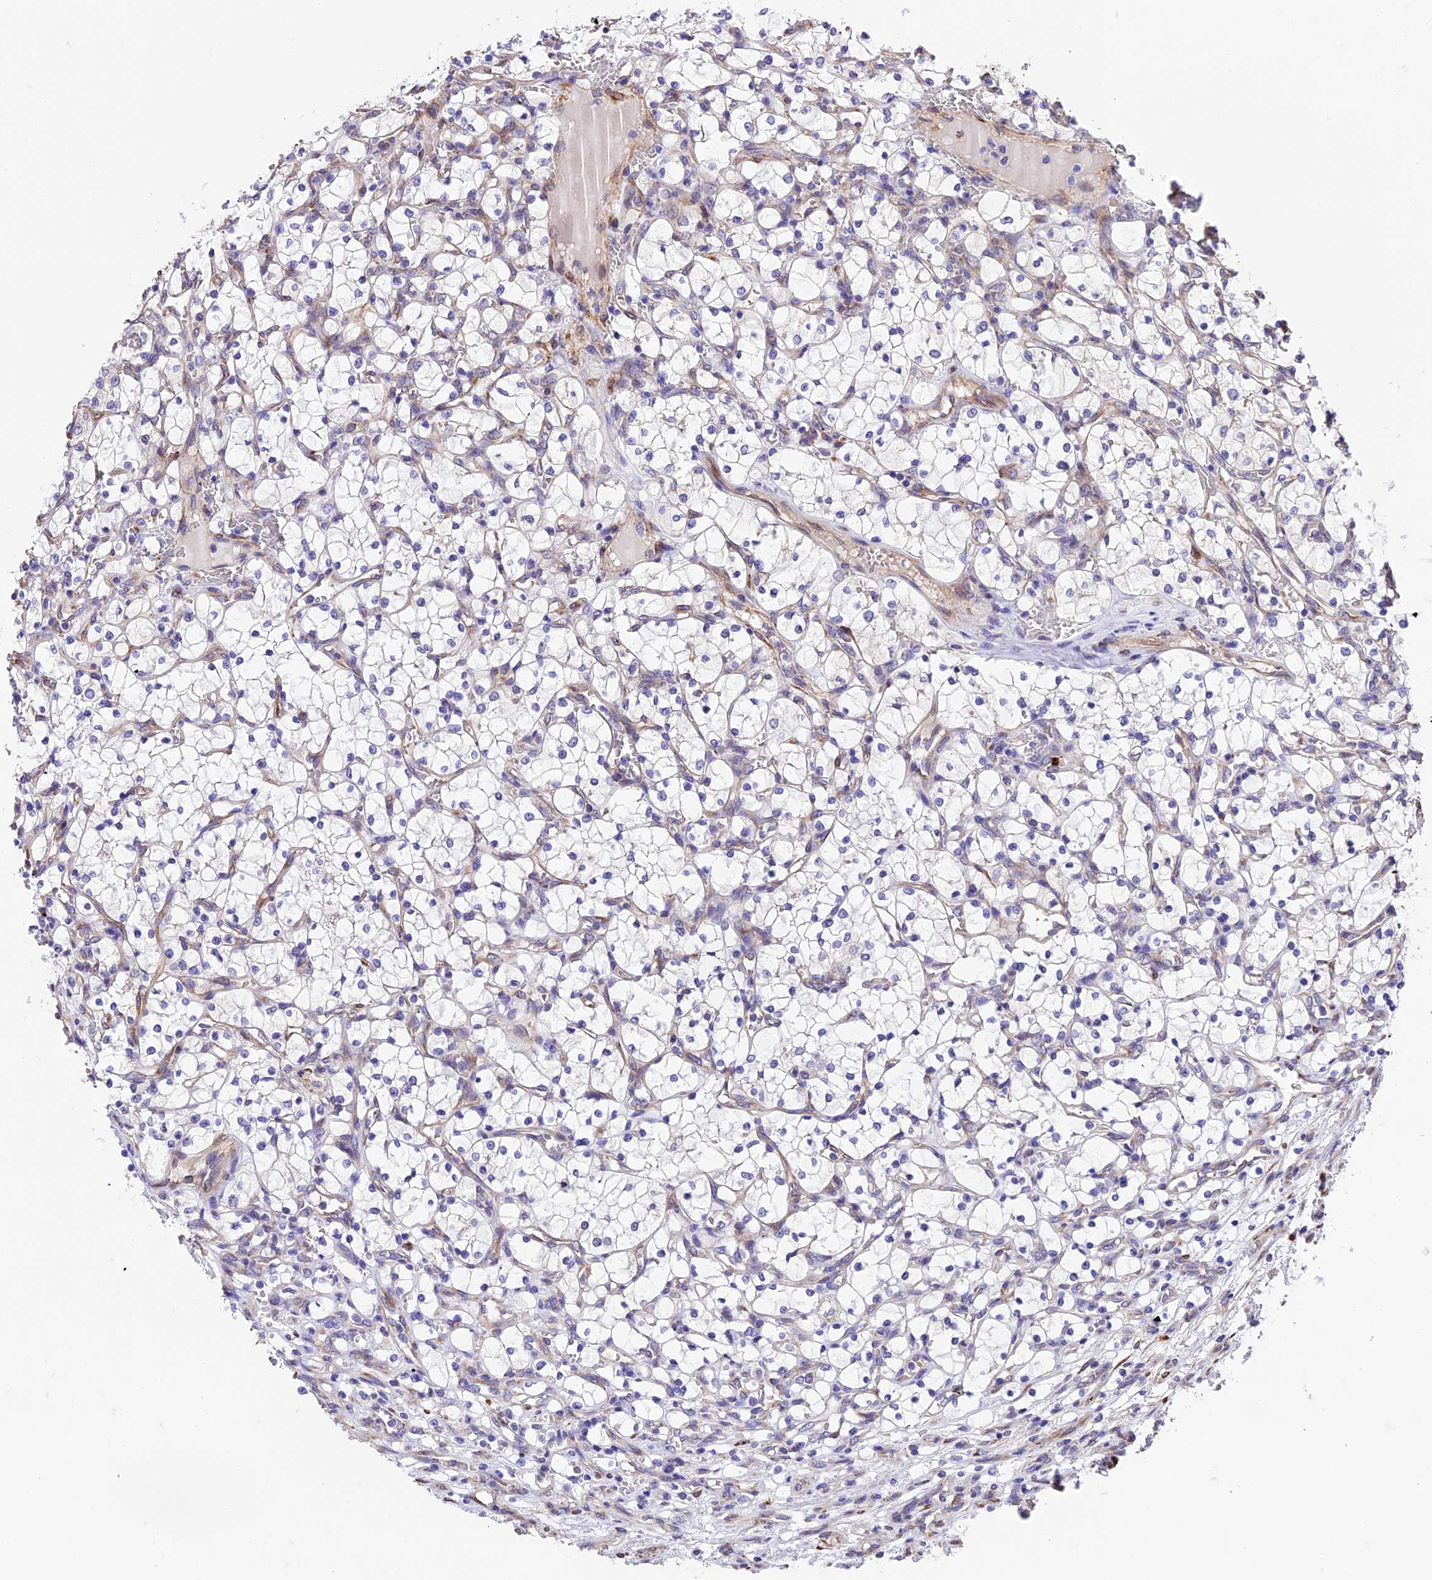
{"staining": {"intensity": "negative", "quantity": "none", "location": "none"}, "tissue": "renal cancer", "cell_type": "Tumor cells", "image_type": "cancer", "snomed": [{"axis": "morphology", "description": "Adenocarcinoma, NOS"}, {"axis": "topography", "description": "Kidney"}], "caption": "High magnification brightfield microscopy of renal cancer stained with DAB (3,3'-diaminobenzidine) (brown) and counterstained with hematoxylin (blue): tumor cells show no significant staining. Nuclei are stained in blue.", "gene": "LSM7", "patient": {"sex": "female", "age": 69}}